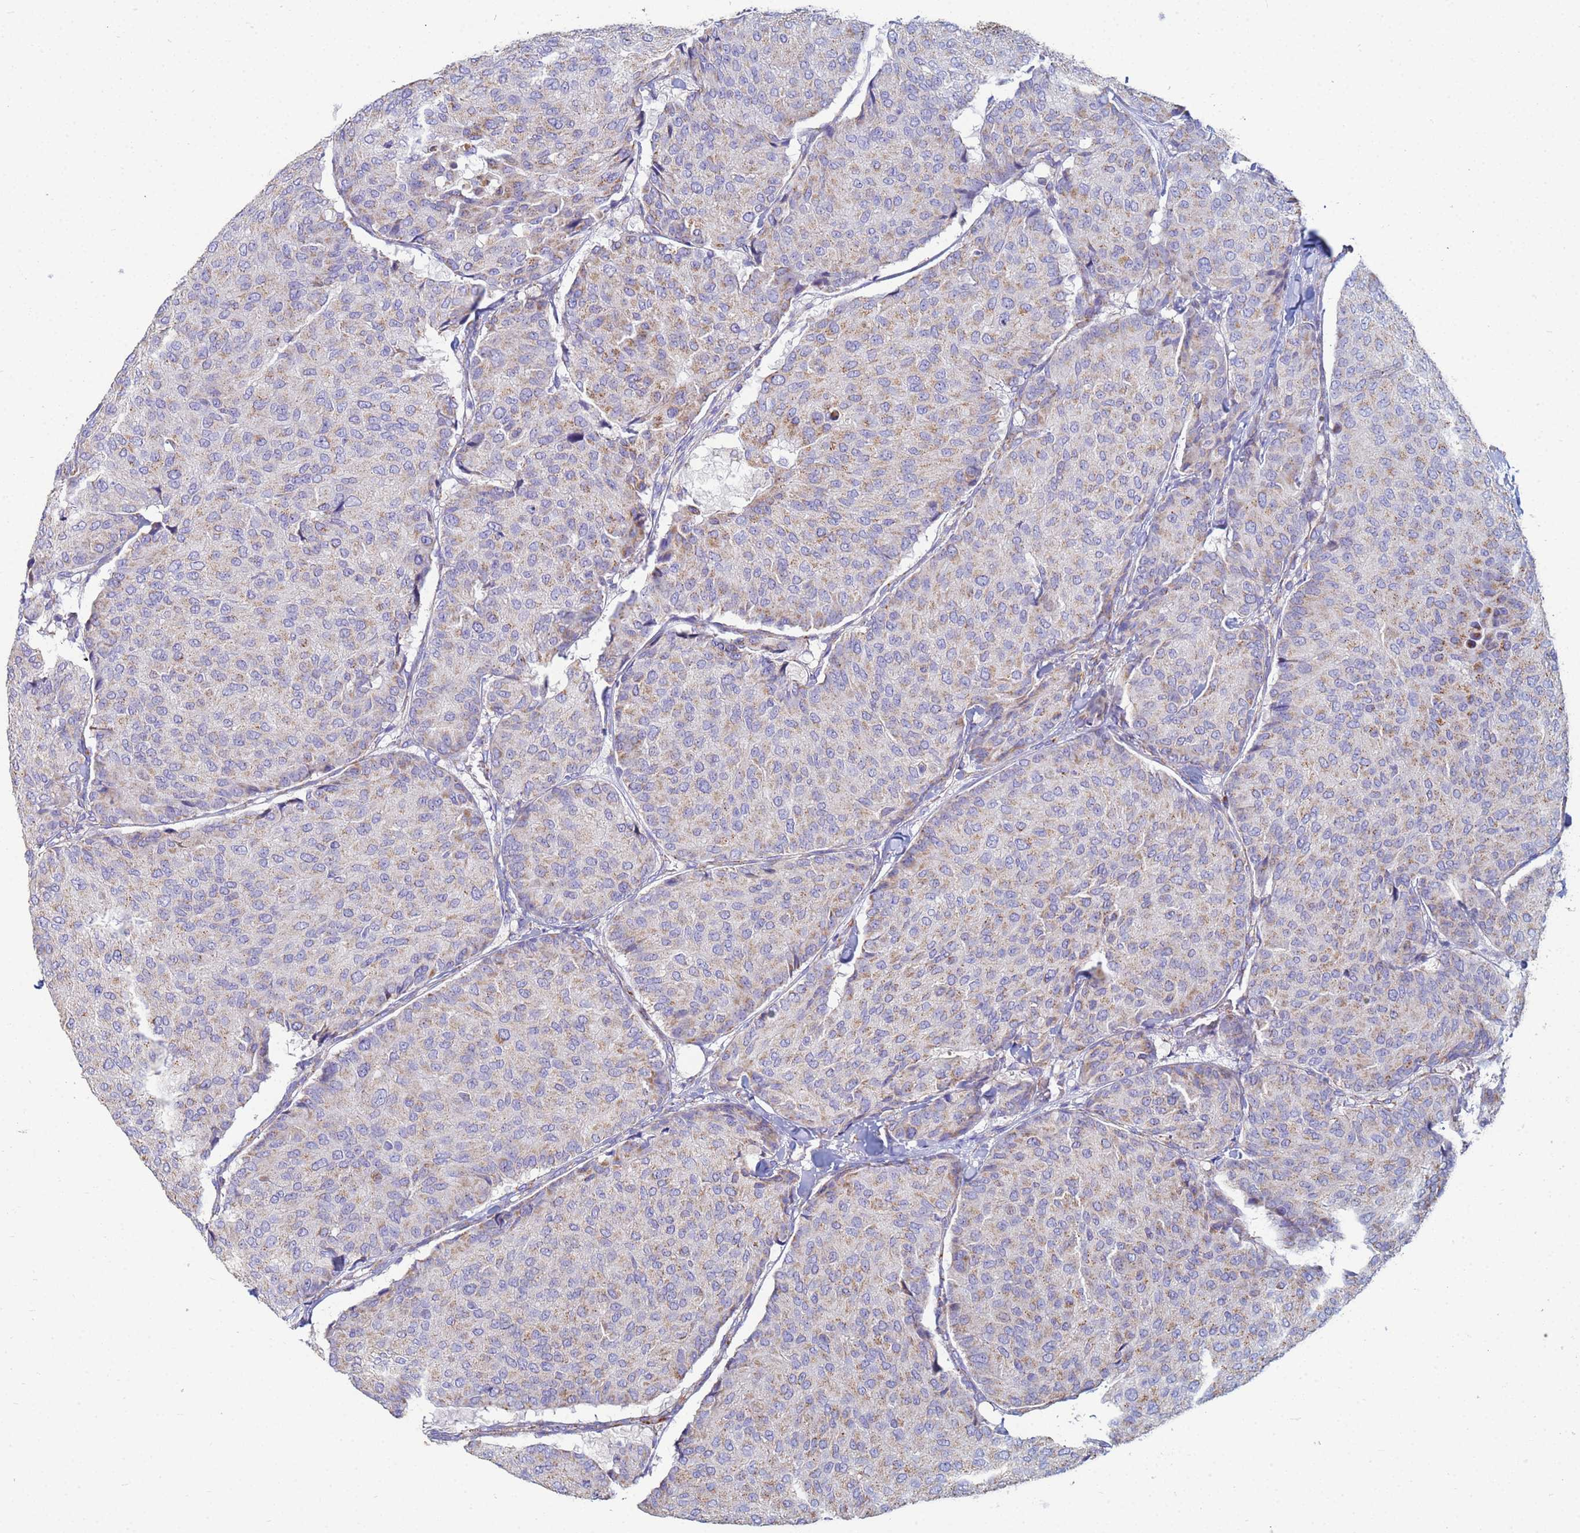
{"staining": {"intensity": "weak", "quantity": ">75%", "location": "cytoplasmic/membranous"}, "tissue": "breast cancer", "cell_type": "Tumor cells", "image_type": "cancer", "snomed": [{"axis": "morphology", "description": "Duct carcinoma"}, {"axis": "topography", "description": "Breast"}], "caption": "A micrograph showing weak cytoplasmic/membranous positivity in approximately >75% of tumor cells in infiltrating ductal carcinoma (breast), as visualized by brown immunohistochemical staining.", "gene": "UQCRH", "patient": {"sex": "female", "age": 75}}